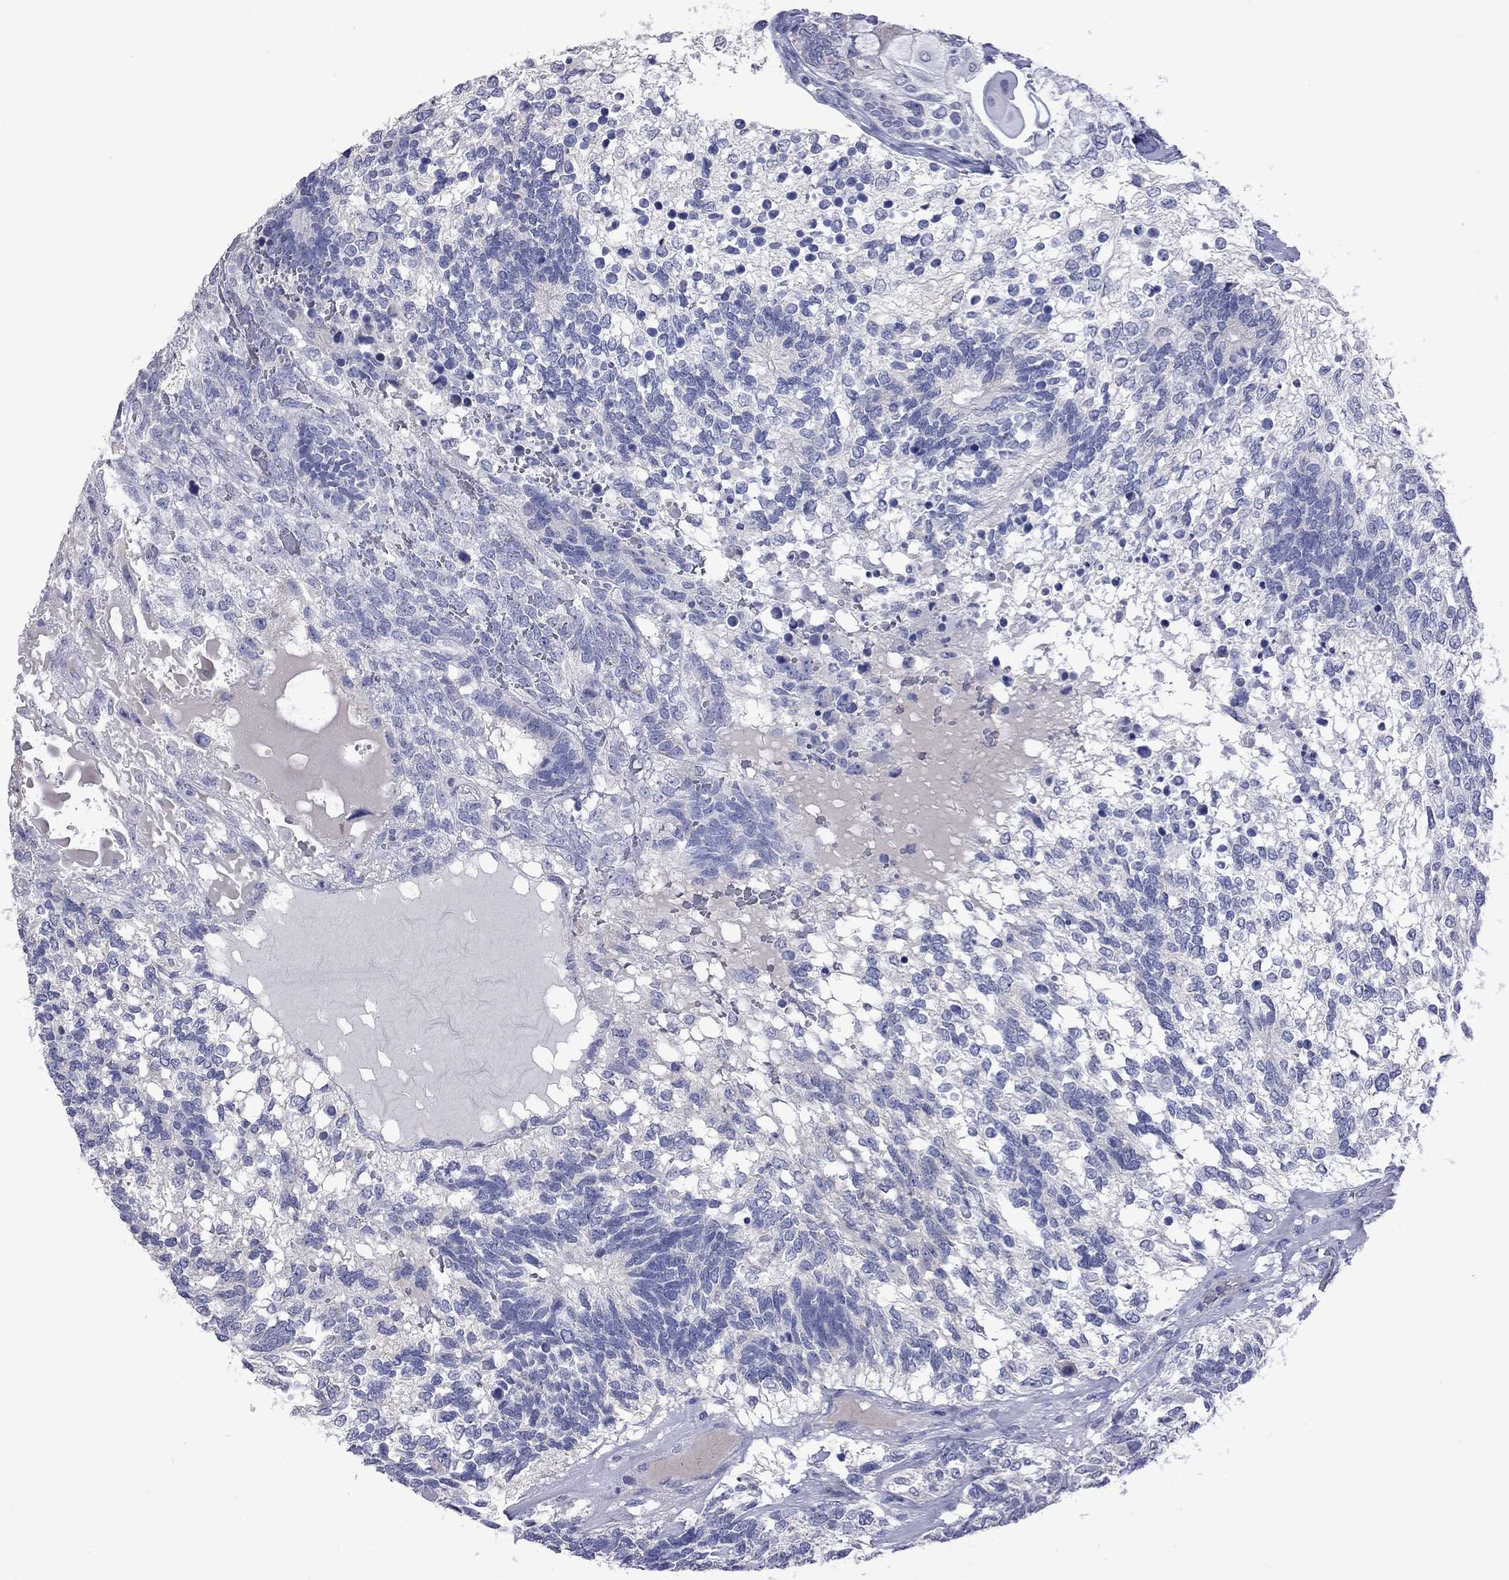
{"staining": {"intensity": "negative", "quantity": "none", "location": "none"}, "tissue": "testis cancer", "cell_type": "Tumor cells", "image_type": "cancer", "snomed": [{"axis": "morphology", "description": "Seminoma, NOS"}, {"axis": "morphology", "description": "Carcinoma, Embryonal, NOS"}, {"axis": "topography", "description": "Testis"}], "caption": "Tumor cells show no significant protein positivity in testis cancer (embryonal carcinoma).", "gene": "KCND2", "patient": {"sex": "male", "age": 41}}